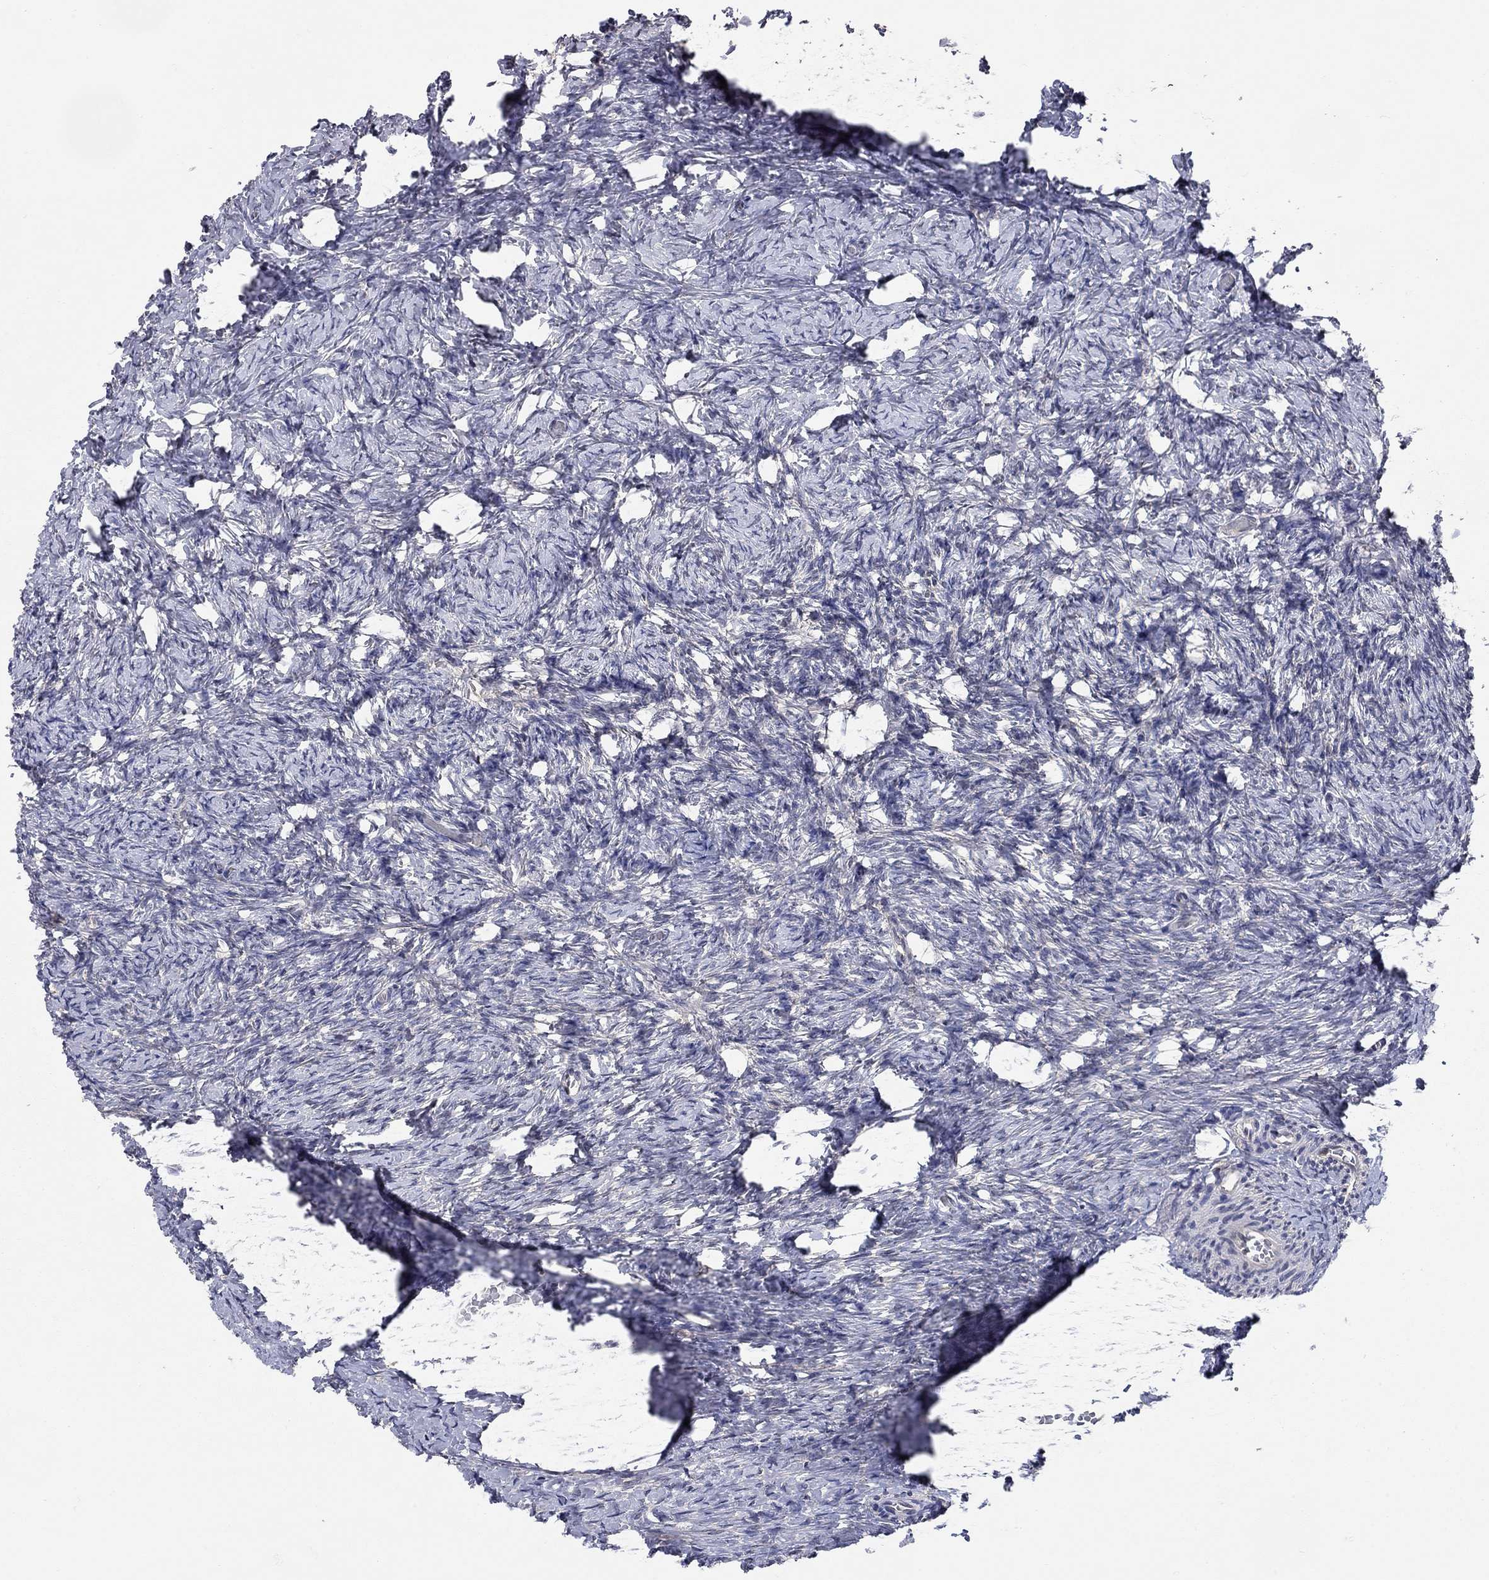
{"staining": {"intensity": "negative", "quantity": "none", "location": "none"}, "tissue": "ovary", "cell_type": "Ovarian stroma cells", "image_type": "normal", "snomed": [{"axis": "morphology", "description": "Normal tissue, NOS"}, {"axis": "topography", "description": "Ovary"}], "caption": "An immunohistochemistry (IHC) image of unremarkable ovary is shown. There is no staining in ovarian stroma cells of ovary.", "gene": "WASF3", "patient": {"sex": "female", "age": 39}}